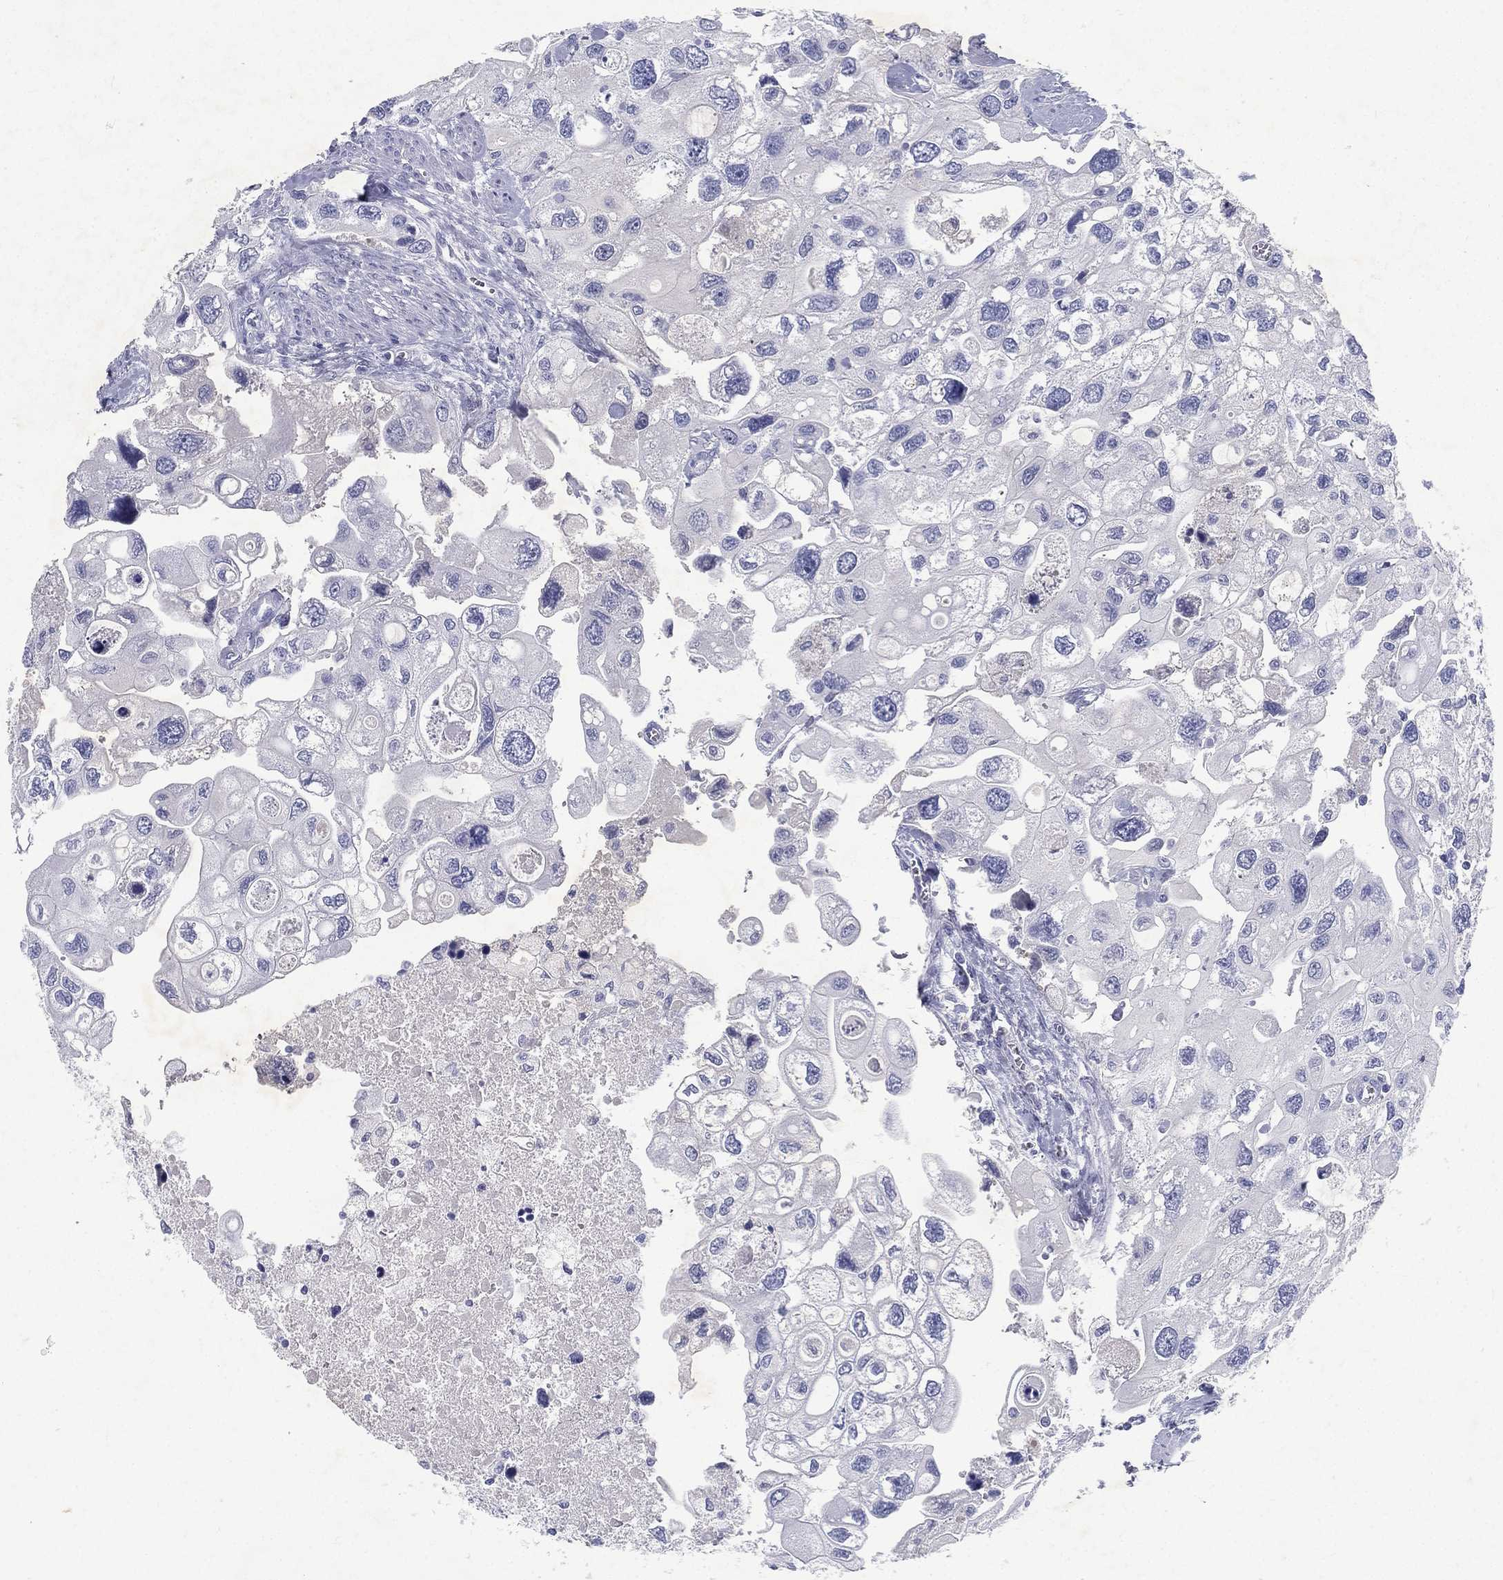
{"staining": {"intensity": "negative", "quantity": "none", "location": "none"}, "tissue": "urothelial cancer", "cell_type": "Tumor cells", "image_type": "cancer", "snomed": [{"axis": "morphology", "description": "Urothelial carcinoma, High grade"}, {"axis": "topography", "description": "Urinary bladder"}], "caption": "Immunohistochemistry micrograph of high-grade urothelial carcinoma stained for a protein (brown), which shows no positivity in tumor cells. Brightfield microscopy of IHC stained with DAB (3,3'-diaminobenzidine) (brown) and hematoxylin (blue), captured at high magnification.", "gene": "RGS13", "patient": {"sex": "male", "age": 59}}